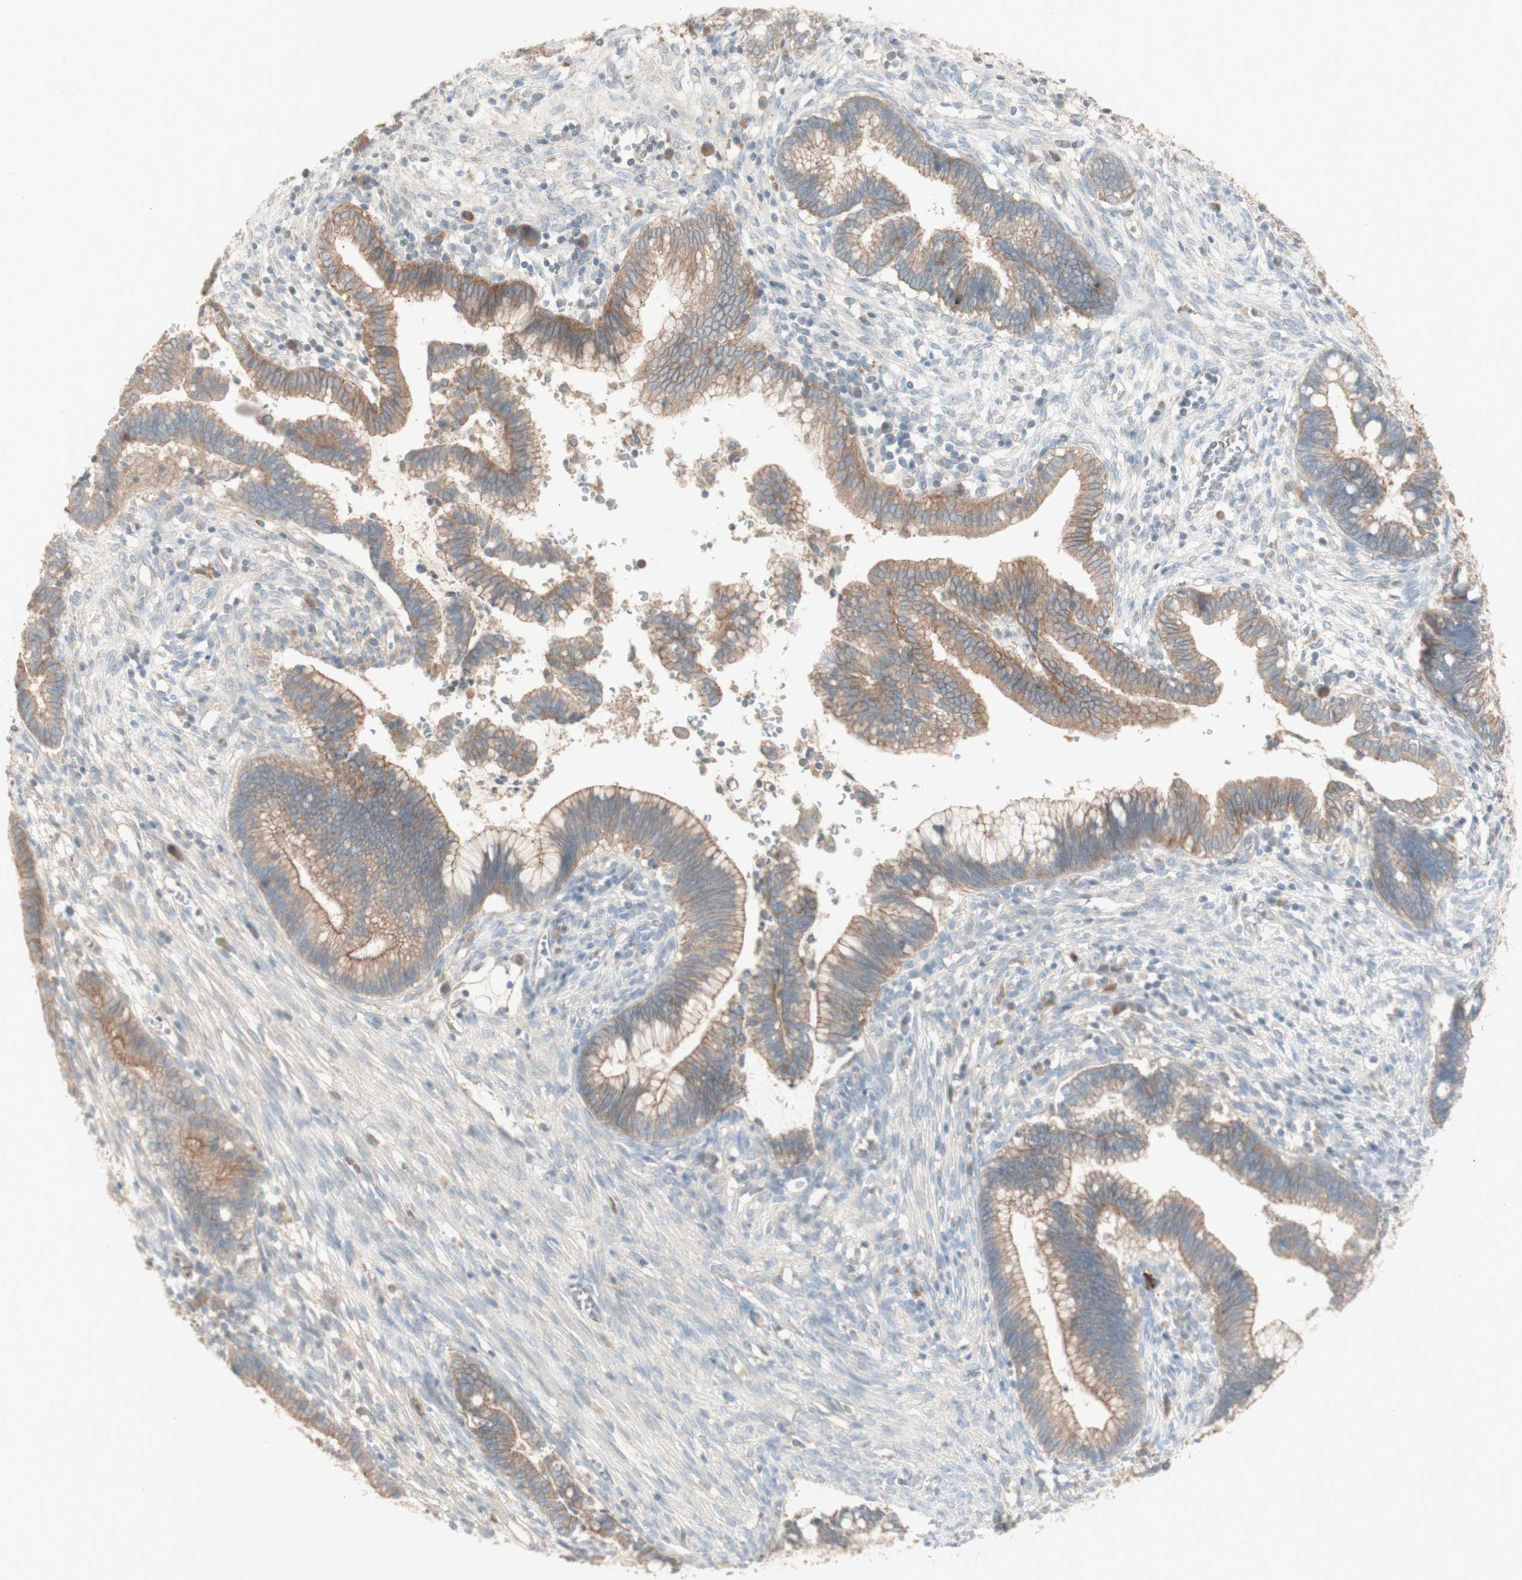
{"staining": {"intensity": "moderate", "quantity": ">75%", "location": "cytoplasmic/membranous"}, "tissue": "cervical cancer", "cell_type": "Tumor cells", "image_type": "cancer", "snomed": [{"axis": "morphology", "description": "Adenocarcinoma, NOS"}, {"axis": "topography", "description": "Cervix"}], "caption": "Immunohistochemical staining of adenocarcinoma (cervical) exhibits medium levels of moderate cytoplasmic/membranous protein expression in about >75% of tumor cells.", "gene": "PTGER4", "patient": {"sex": "female", "age": 44}}